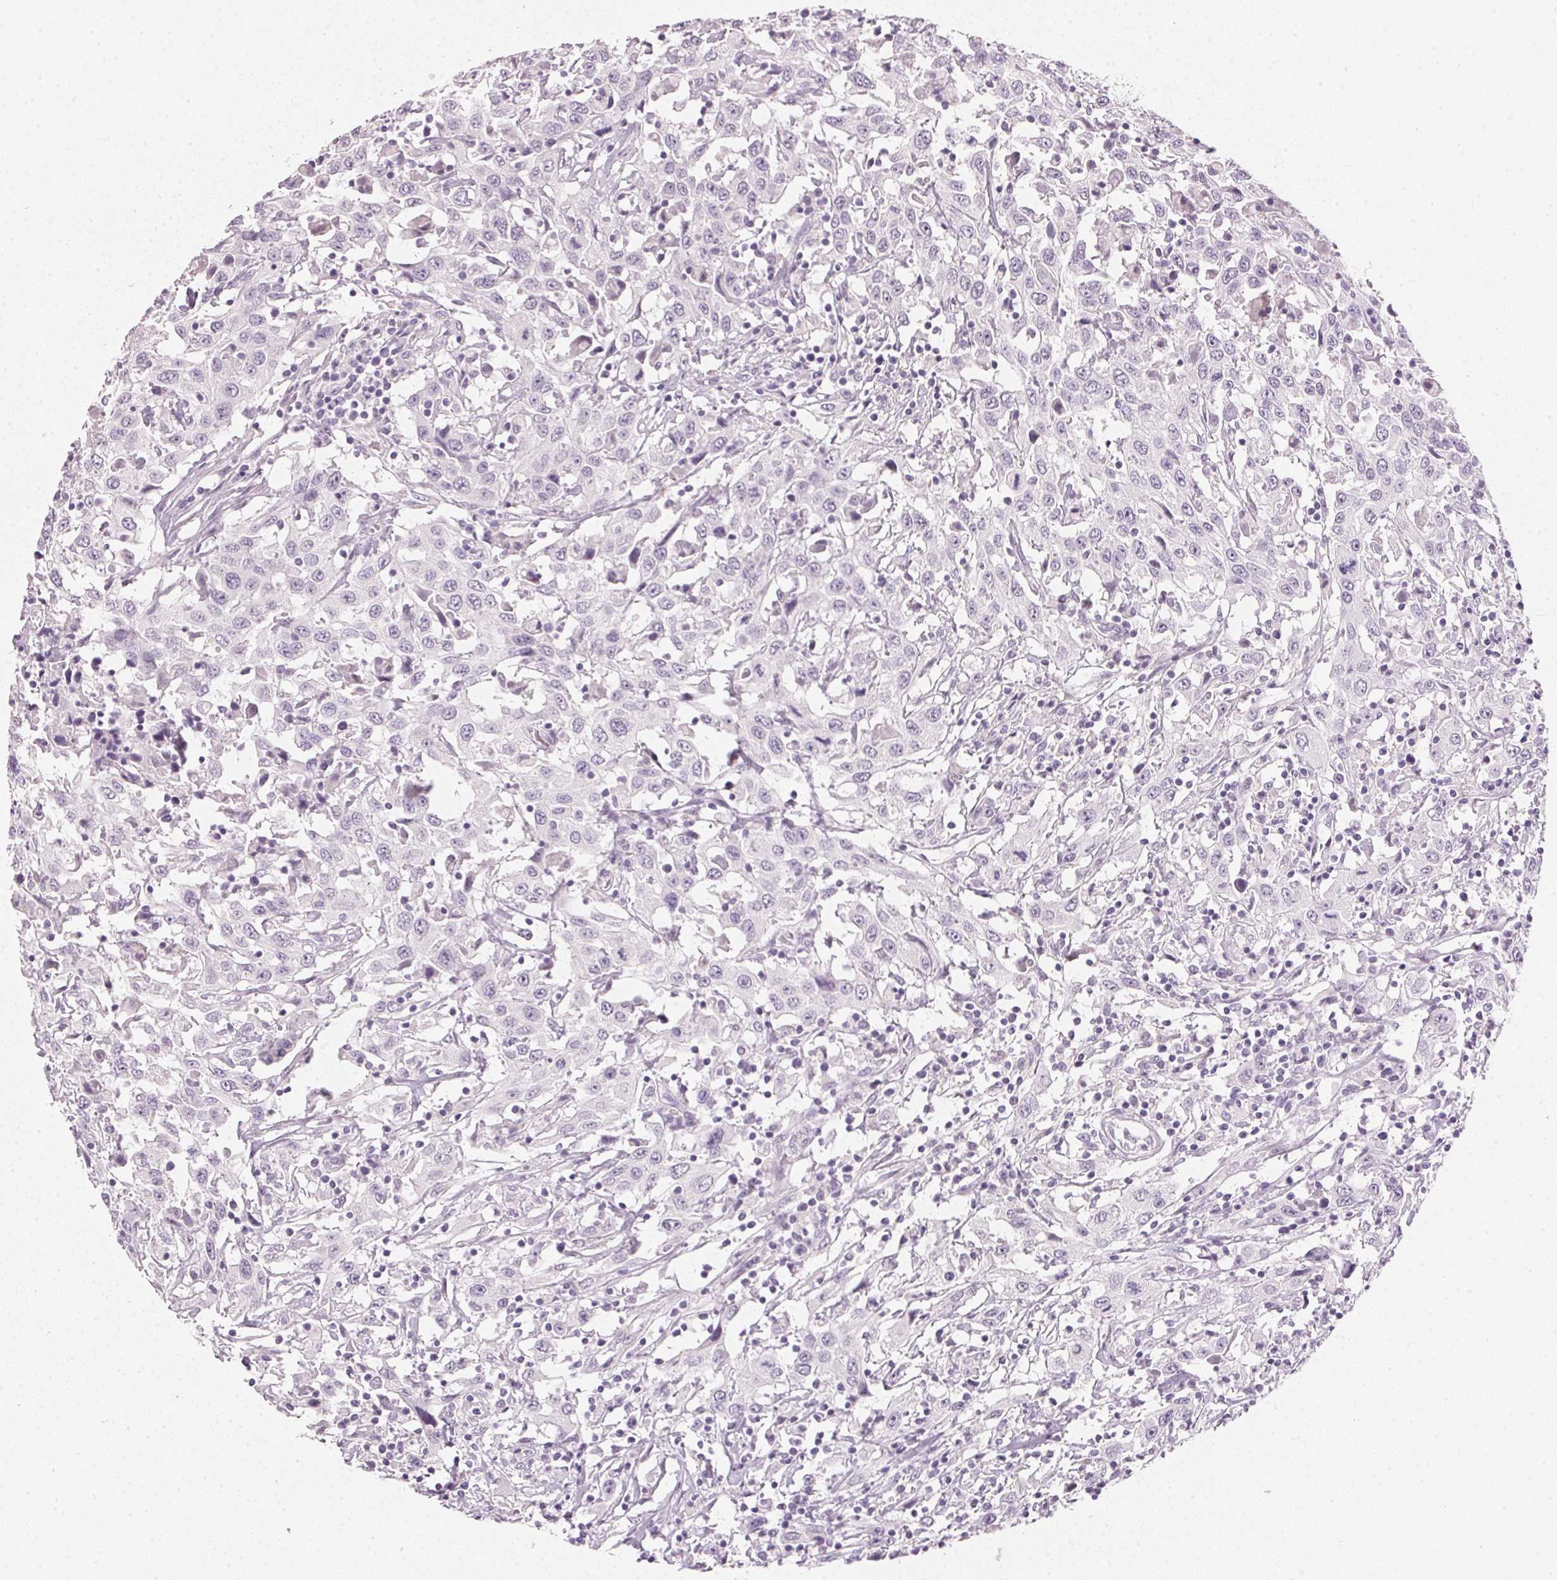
{"staining": {"intensity": "negative", "quantity": "none", "location": "none"}, "tissue": "urothelial cancer", "cell_type": "Tumor cells", "image_type": "cancer", "snomed": [{"axis": "morphology", "description": "Urothelial carcinoma, High grade"}, {"axis": "topography", "description": "Urinary bladder"}], "caption": "Immunohistochemistry histopathology image of neoplastic tissue: human high-grade urothelial carcinoma stained with DAB shows no significant protein expression in tumor cells.", "gene": "IGFBP1", "patient": {"sex": "male", "age": 61}}